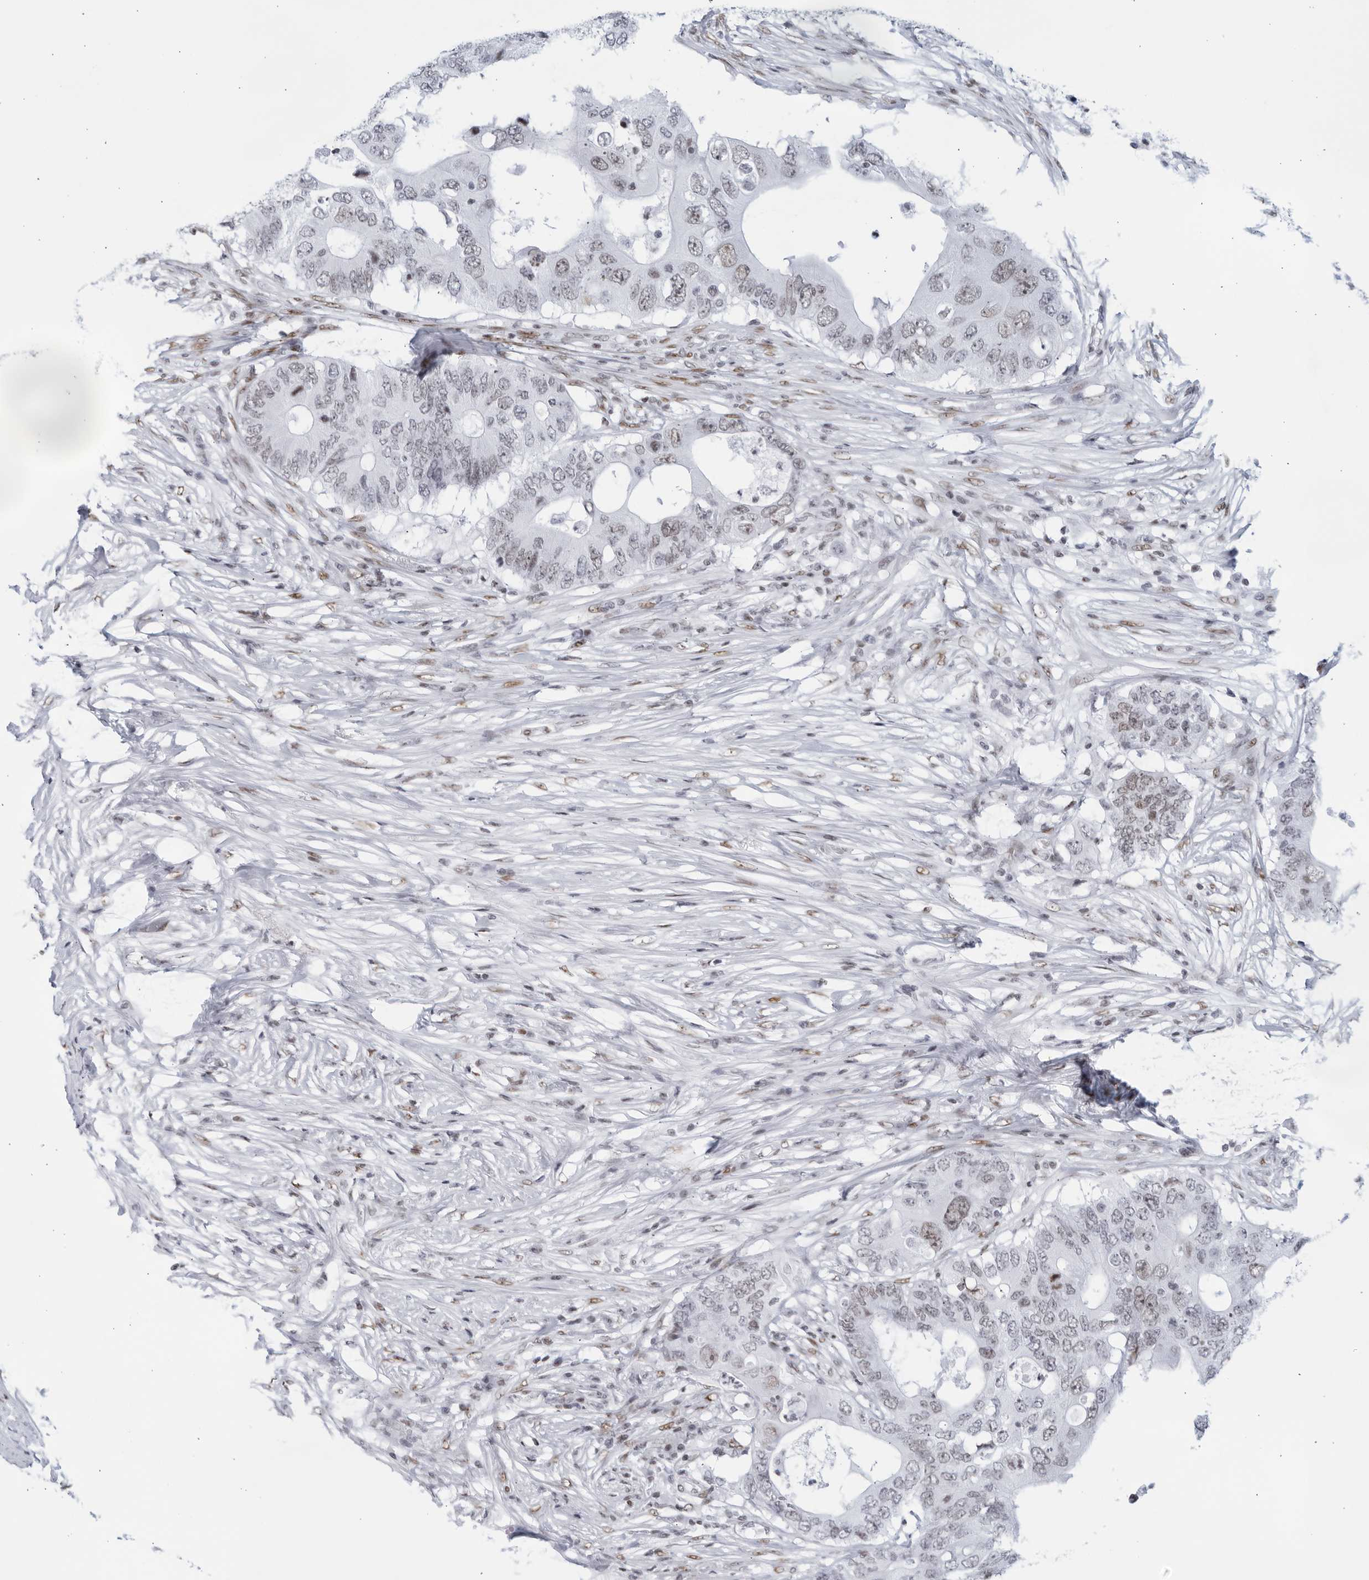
{"staining": {"intensity": "weak", "quantity": "25%-75%", "location": "nuclear"}, "tissue": "colorectal cancer", "cell_type": "Tumor cells", "image_type": "cancer", "snomed": [{"axis": "morphology", "description": "Adenocarcinoma, NOS"}, {"axis": "topography", "description": "Colon"}], "caption": "Protein staining by IHC reveals weak nuclear staining in about 25%-75% of tumor cells in colorectal adenocarcinoma.", "gene": "HP1BP3", "patient": {"sex": "male", "age": 71}}